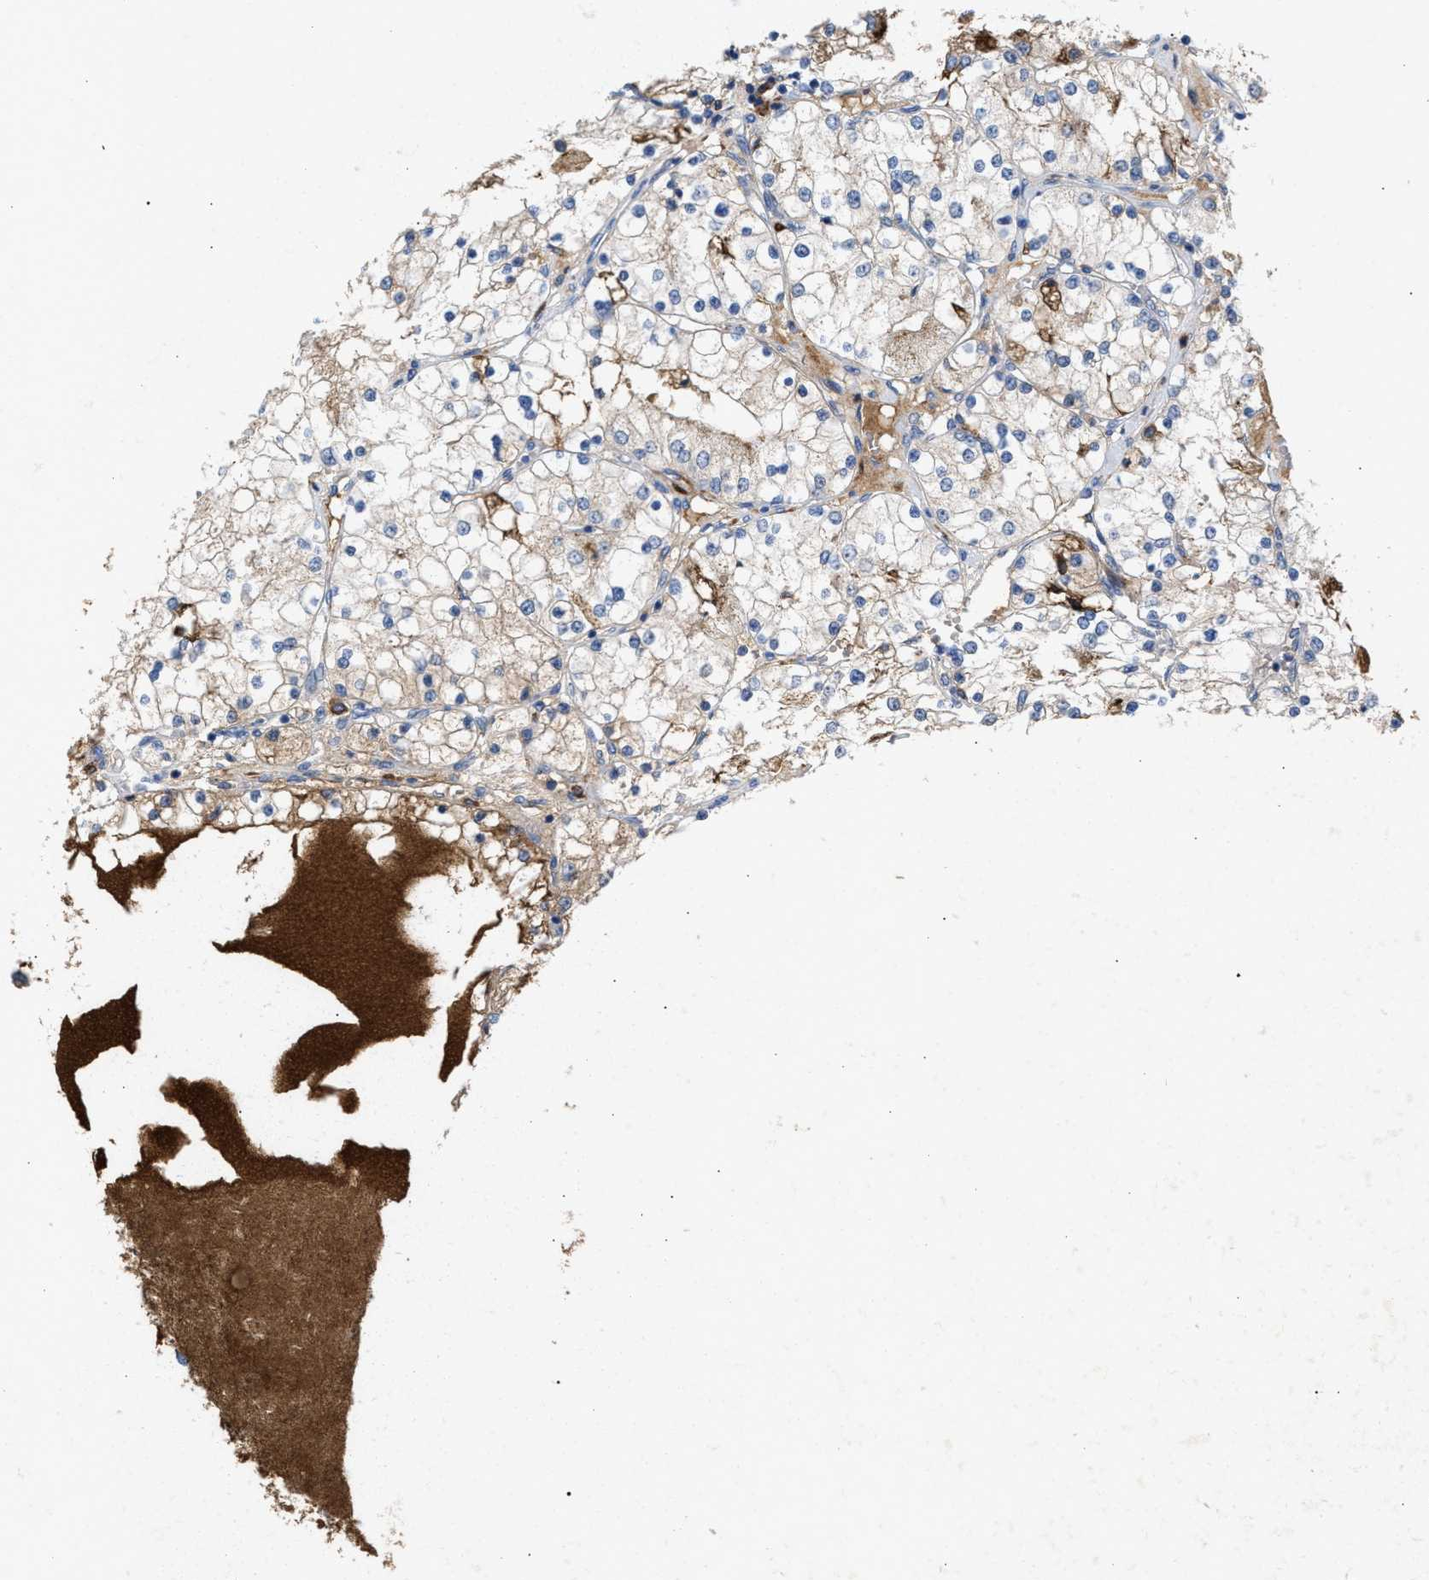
{"staining": {"intensity": "weak", "quantity": "<25%", "location": "cytoplasmic/membranous"}, "tissue": "renal cancer", "cell_type": "Tumor cells", "image_type": "cancer", "snomed": [{"axis": "morphology", "description": "Adenocarcinoma, NOS"}, {"axis": "topography", "description": "Kidney"}], "caption": "High magnification brightfield microscopy of adenocarcinoma (renal) stained with DAB (brown) and counterstained with hematoxylin (blue): tumor cells show no significant positivity. (DAB immunohistochemistry visualized using brightfield microscopy, high magnification).", "gene": "APOH", "patient": {"sex": "male", "age": 68}}